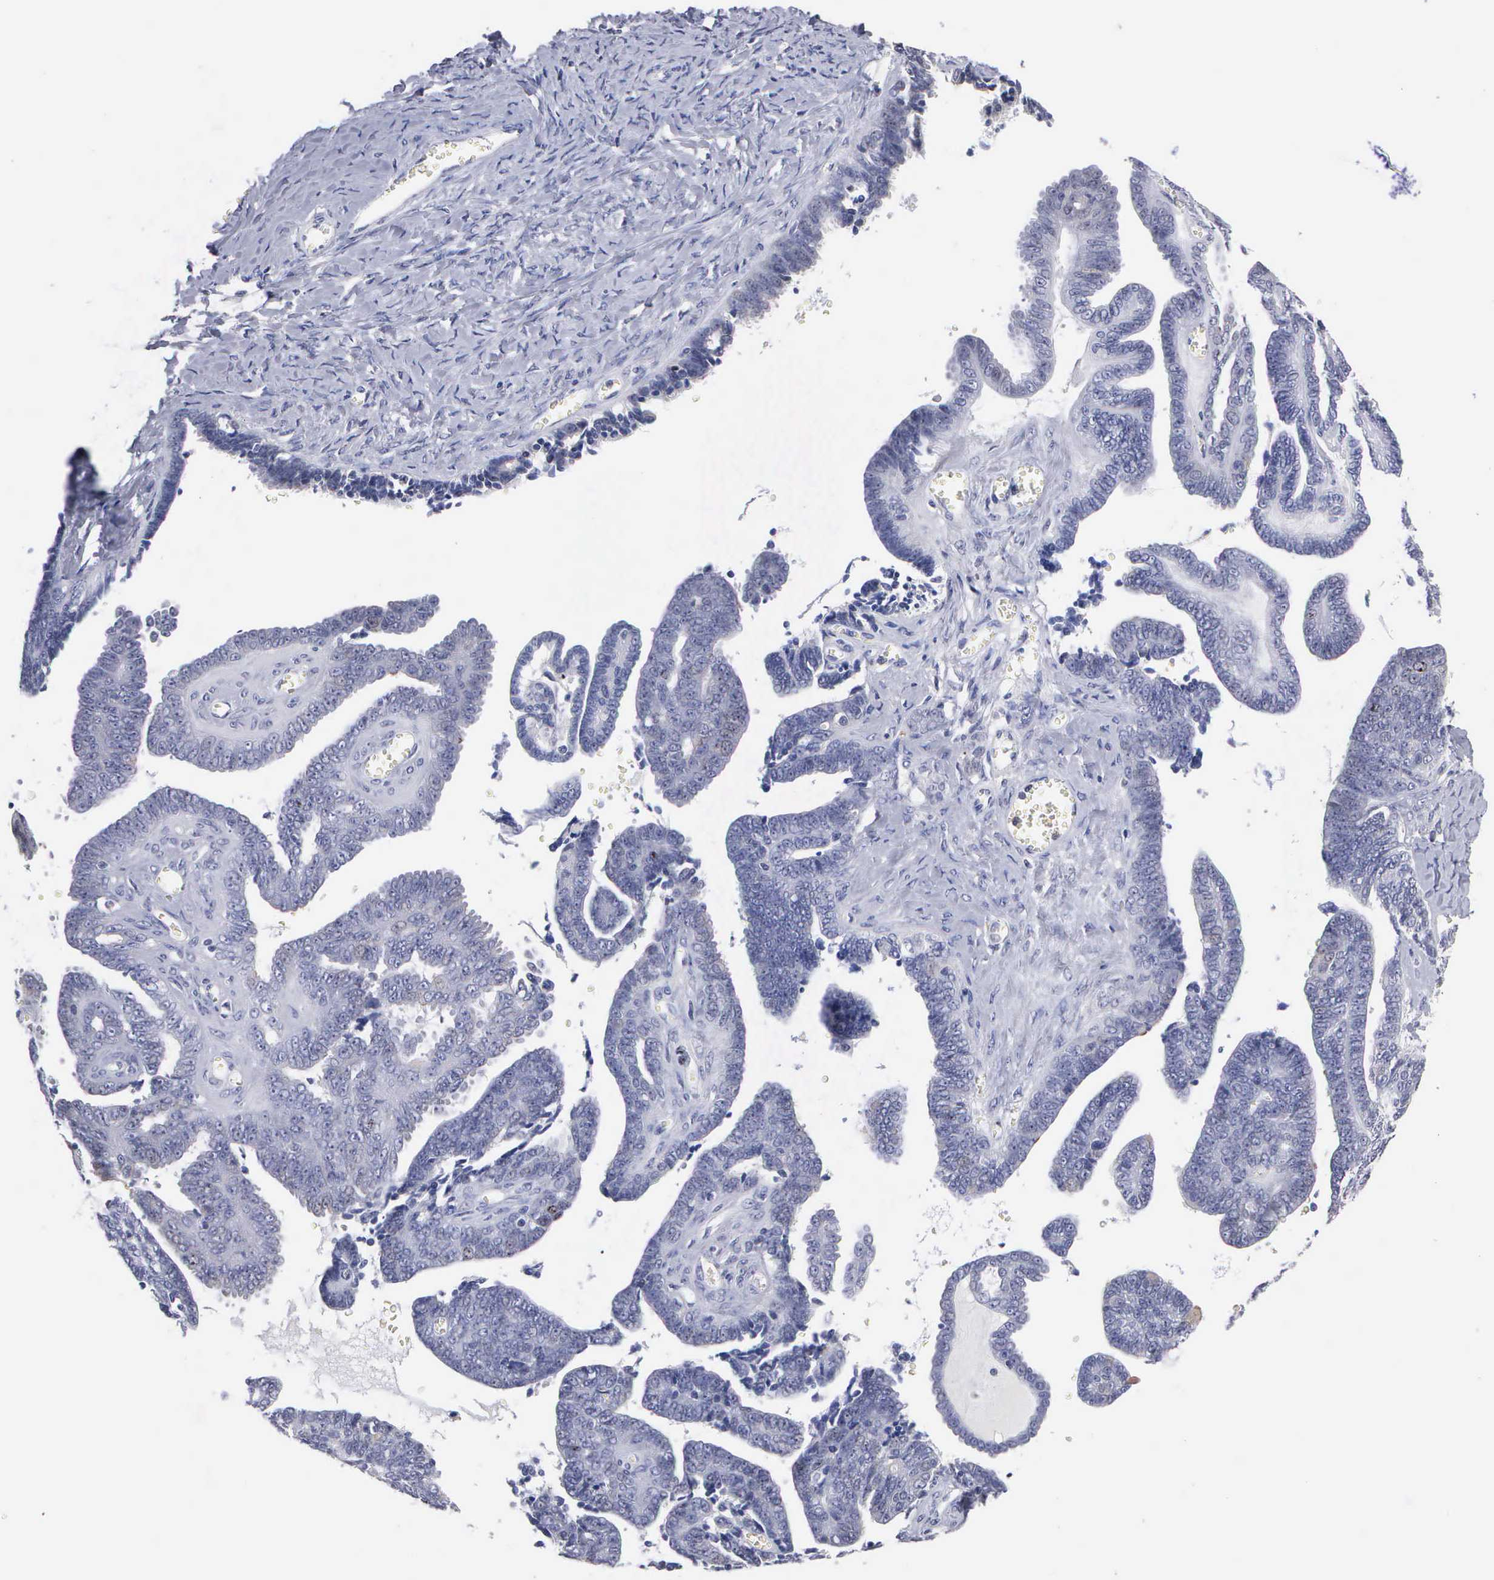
{"staining": {"intensity": "negative", "quantity": "none", "location": "none"}, "tissue": "ovarian cancer", "cell_type": "Tumor cells", "image_type": "cancer", "snomed": [{"axis": "morphology", "description": "Cystadenocarcinoma, serous, NOS"}, {"axis": "topography", "description": "Ovary"}], "caption": "The immunohistochemistry (IHC) micrograph has no significant expression in tumor cells of ovarian cancer tissue. (DAB immunohistochemistry visualized using brightfield microscopy, high magnification).", "gene": "KDM6A", "patient": {"sex": "female", "age": 71}}